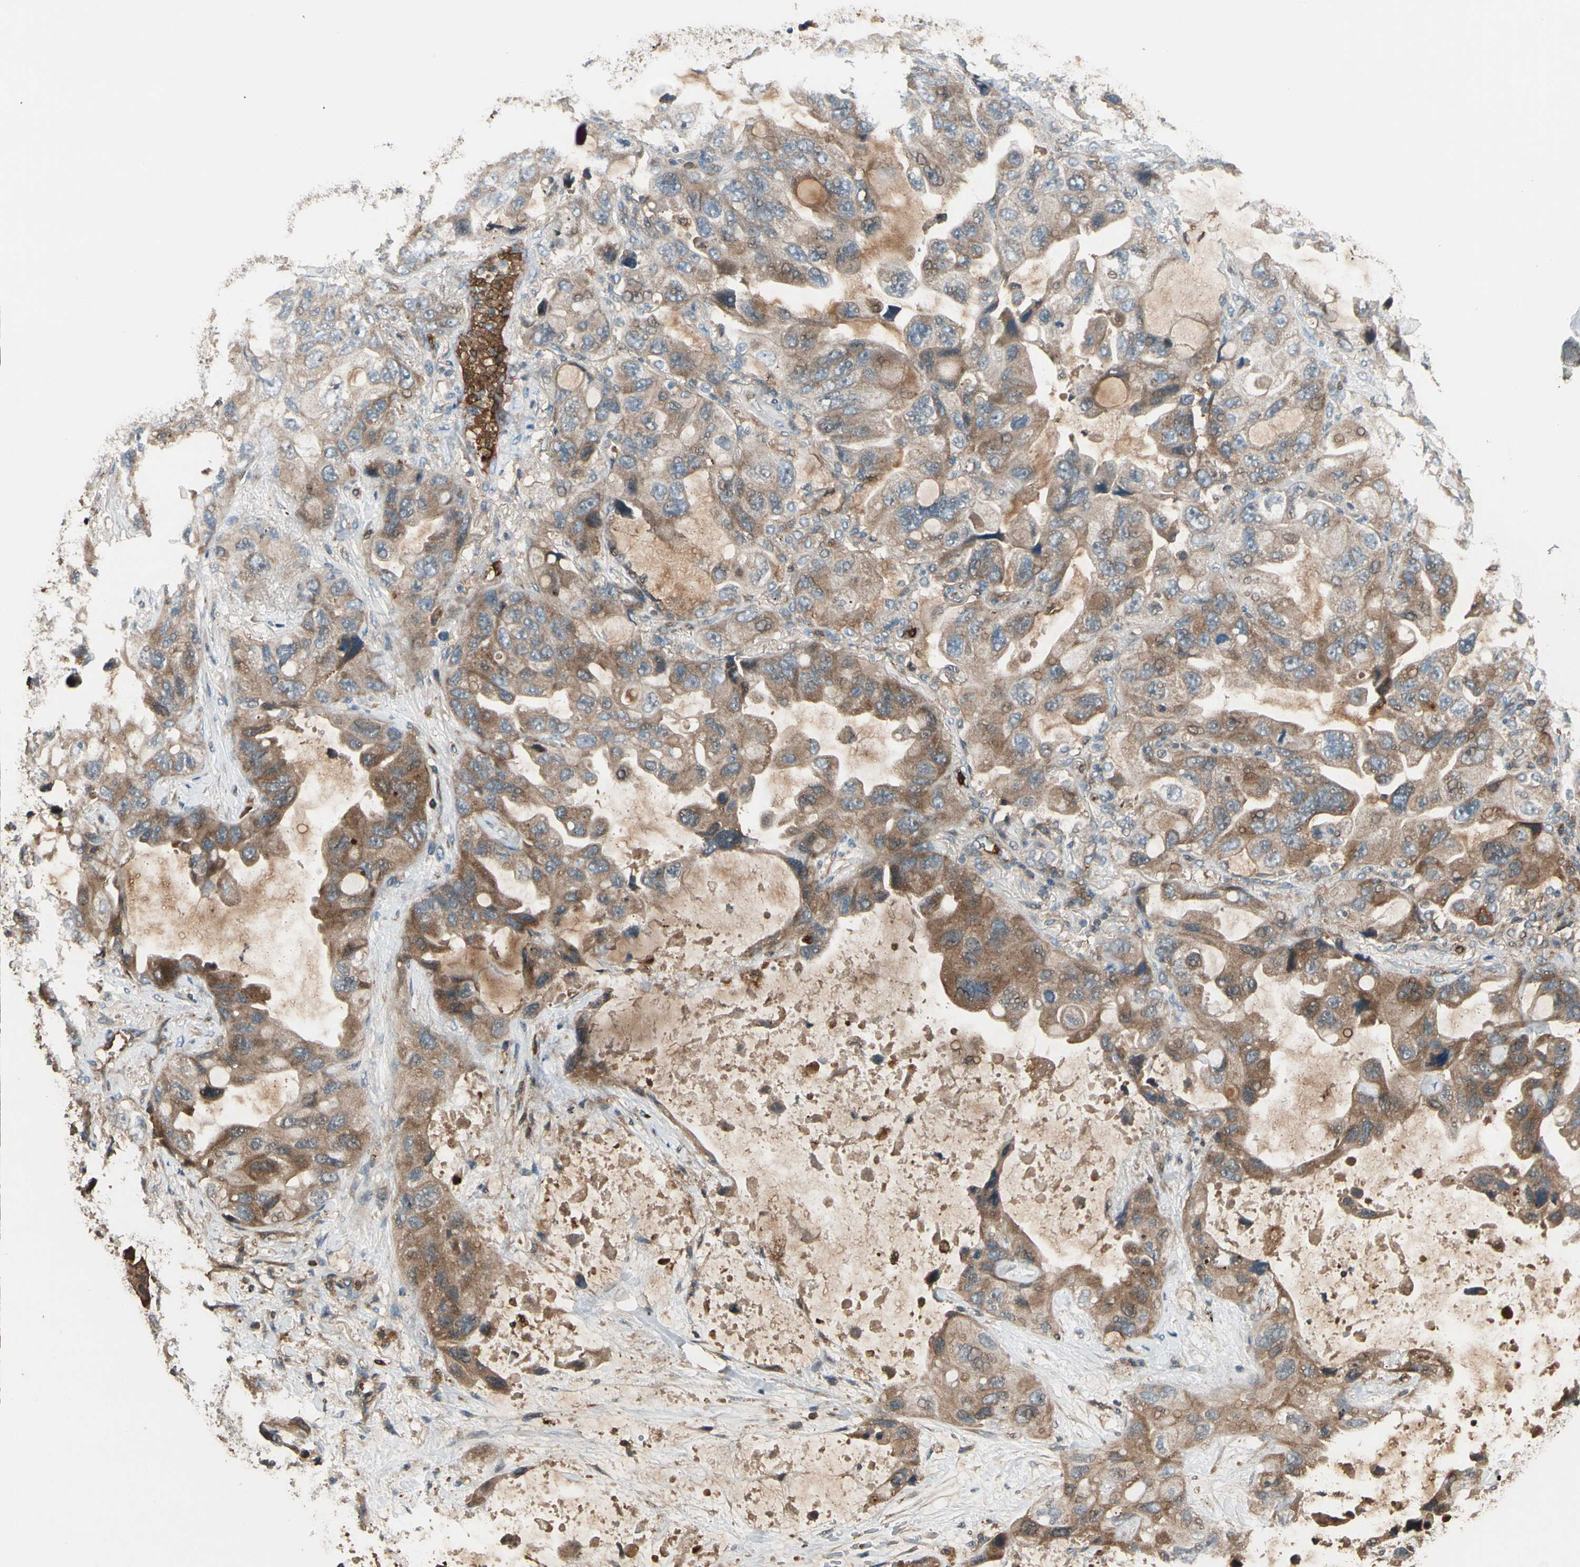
{"staining": {"intensity": "moderate", "quantity": "25%-75%", "location": "cytoplasmic/membranous"}, "tissue": "lung cancer", "cell_type": "Tumor cells", "image_type": "cancer", "snomed": [{"axis": "morphology", "description": "Squamous cell carcinoma, NOS"}, {"axis": "topography", "description": "Lung"}], "caption": "A histopathology image showing moderate cytoplasmic/membranous staining in approximately 25%-75% of tumor cells in lung cancer (squamous cell carcinoma), as visualized by brown immunohistochemical staining.", "gene": "STX11", "patient": {"sex": "female", "age": 73}}